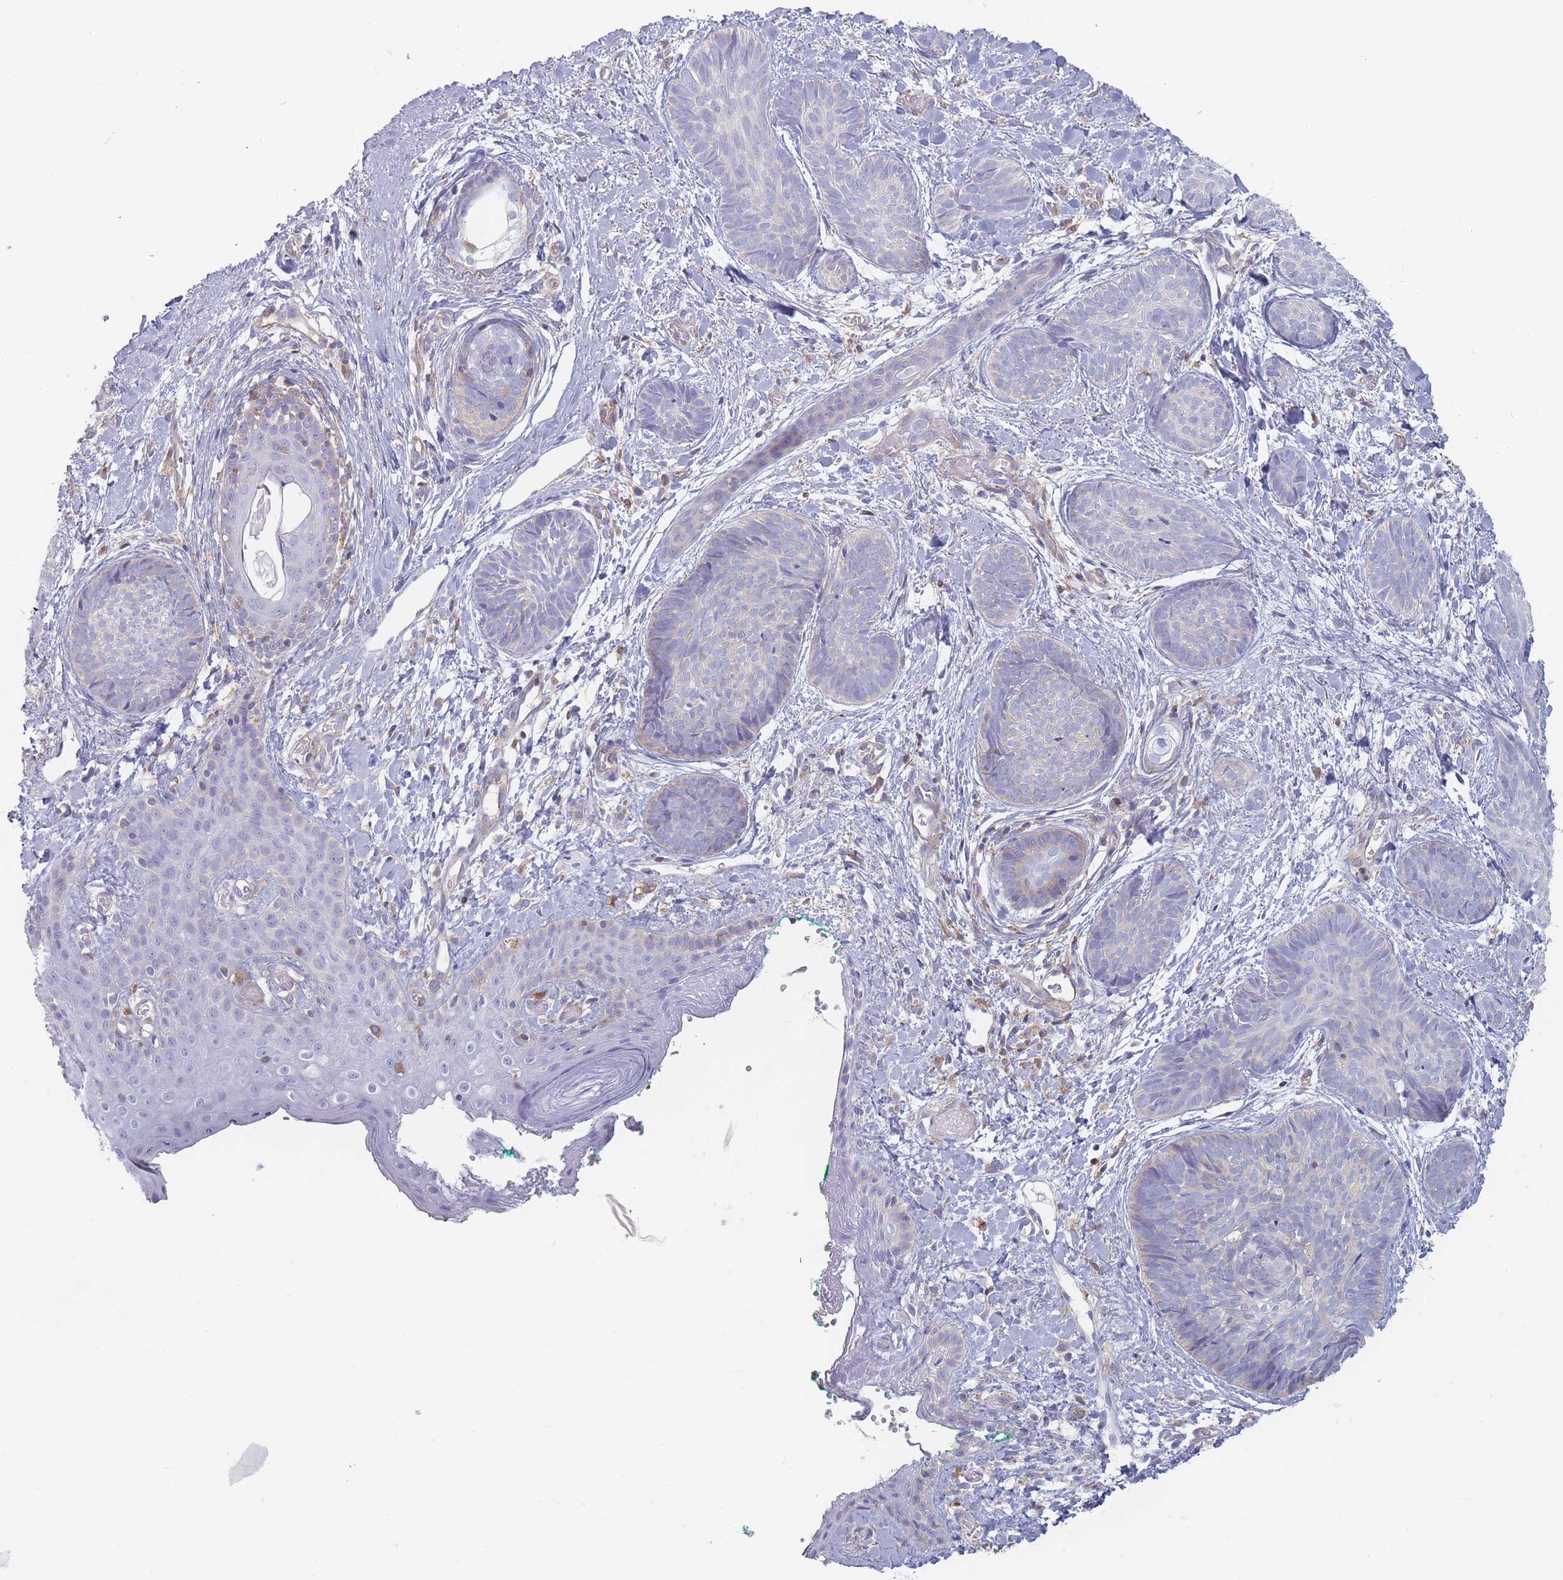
{"staining": {"intensity": "negative", "quantity": "none", "location": "none"}, "tissue": "skin cancer", "cell_type": "Tumor cells", "image_type": "cancer", "snomed": [{"axis": "morphology", "description": "Basal cell carcinoma"}, {"axis": "topography", "description": "Skin"}], "caption": "A photomicrograph of human skin basal cell carcinoma is negative for staining in tumor cells.", "gene": "MAP1S", "patient": {"sex": "female", "age": 81}}